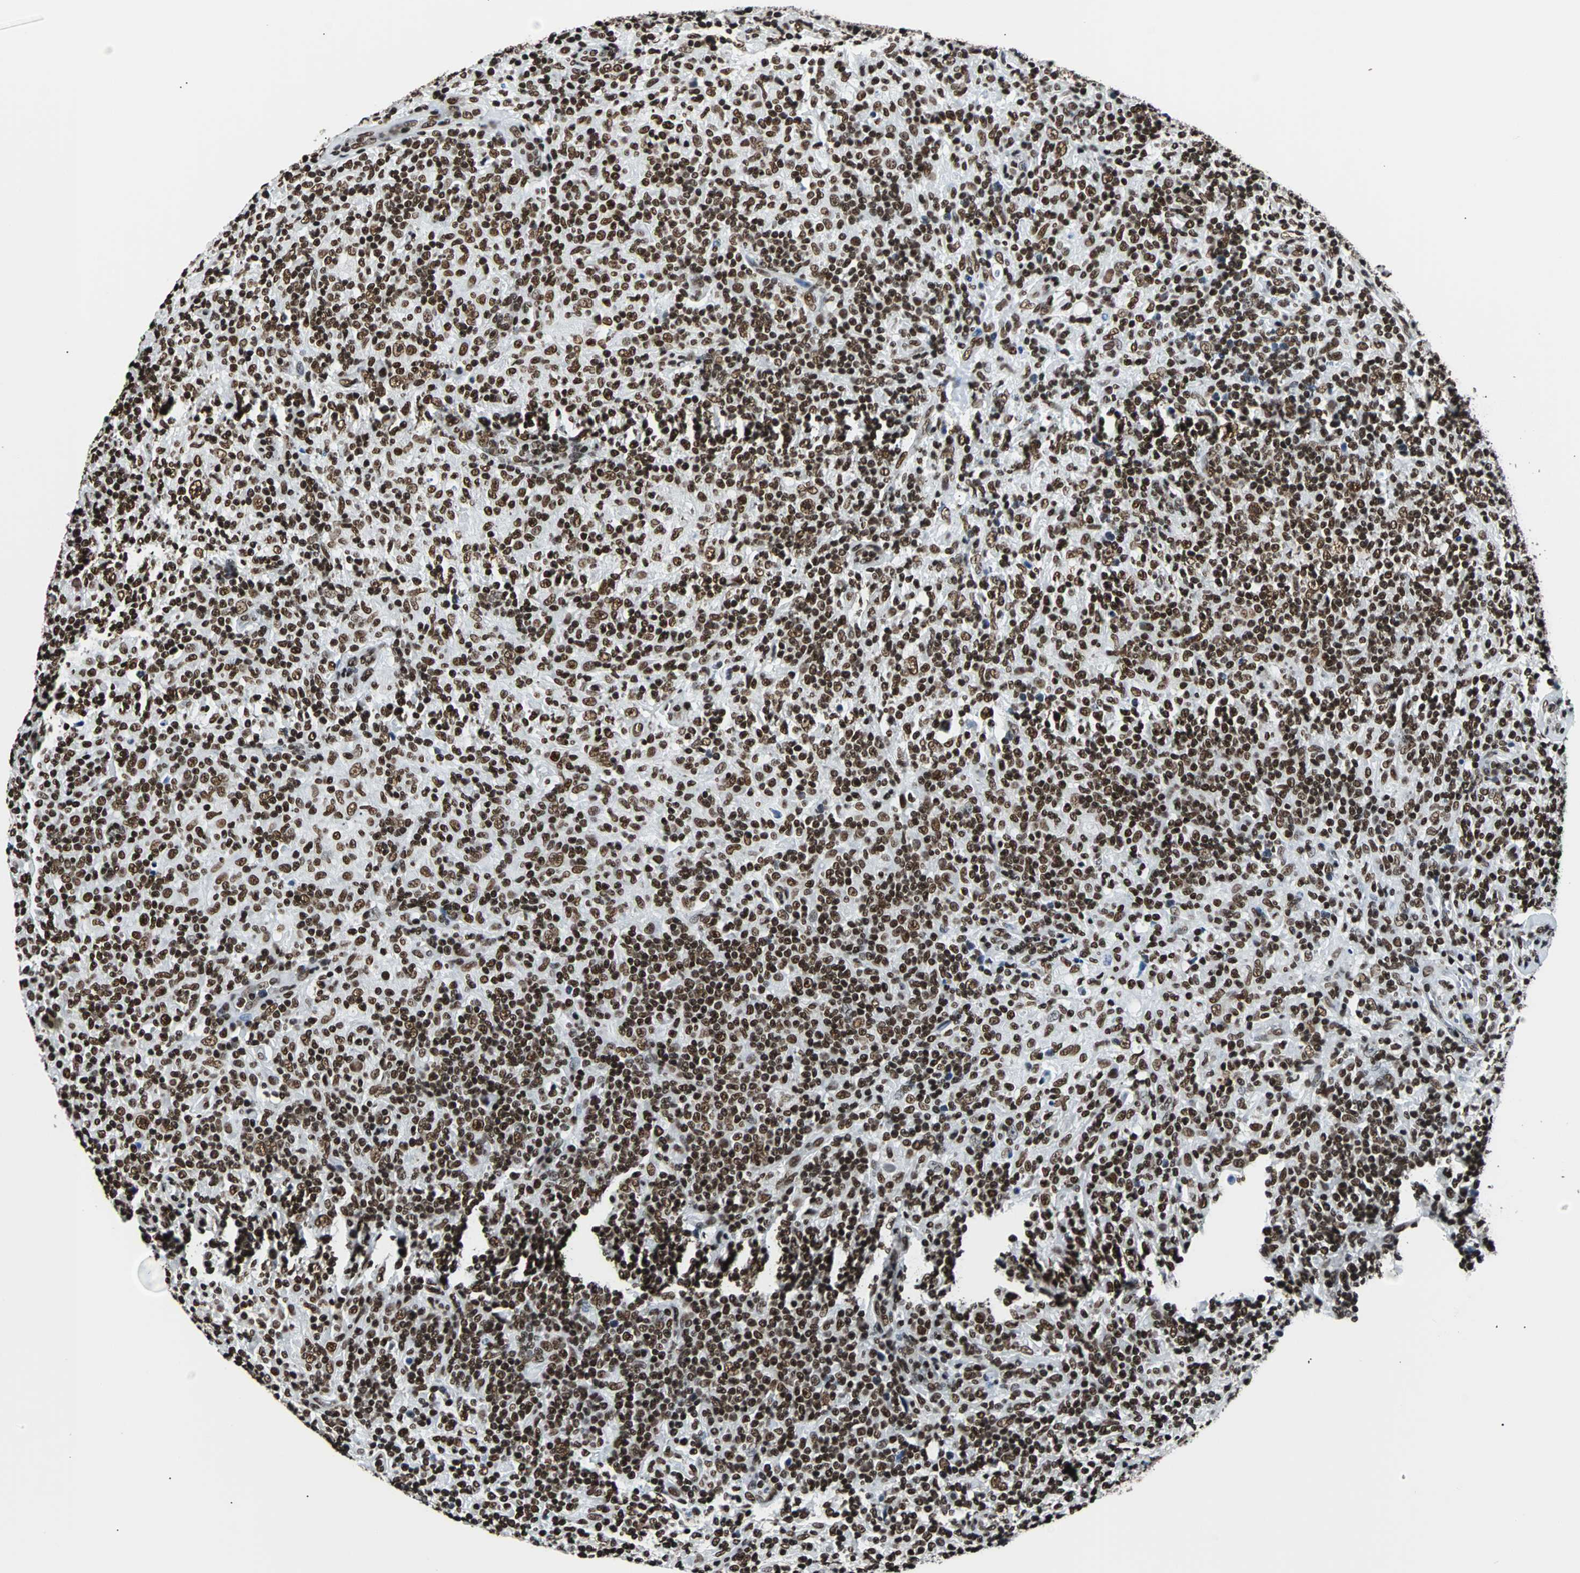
{"staining": {"intensity": "strong", "quantity": ">75%", "location": "nuclear"}, "tissue": "lymphoma", "cell_type": "Tumor cells", "image_type": "cancer", "snomed": [{"axis": "morphology", "description": "Hodgkin's disease, NOS"}, {"axis": "topography", "description": "Lymph node"}], "caption": "Approximately >75% of tumor cells in human lymphoma reveal strong nuclear protein staining as visualized by brown immunohistochemical staining.", "gene": "FUBP1", "patient": {"sex": "male", "age": 70}}